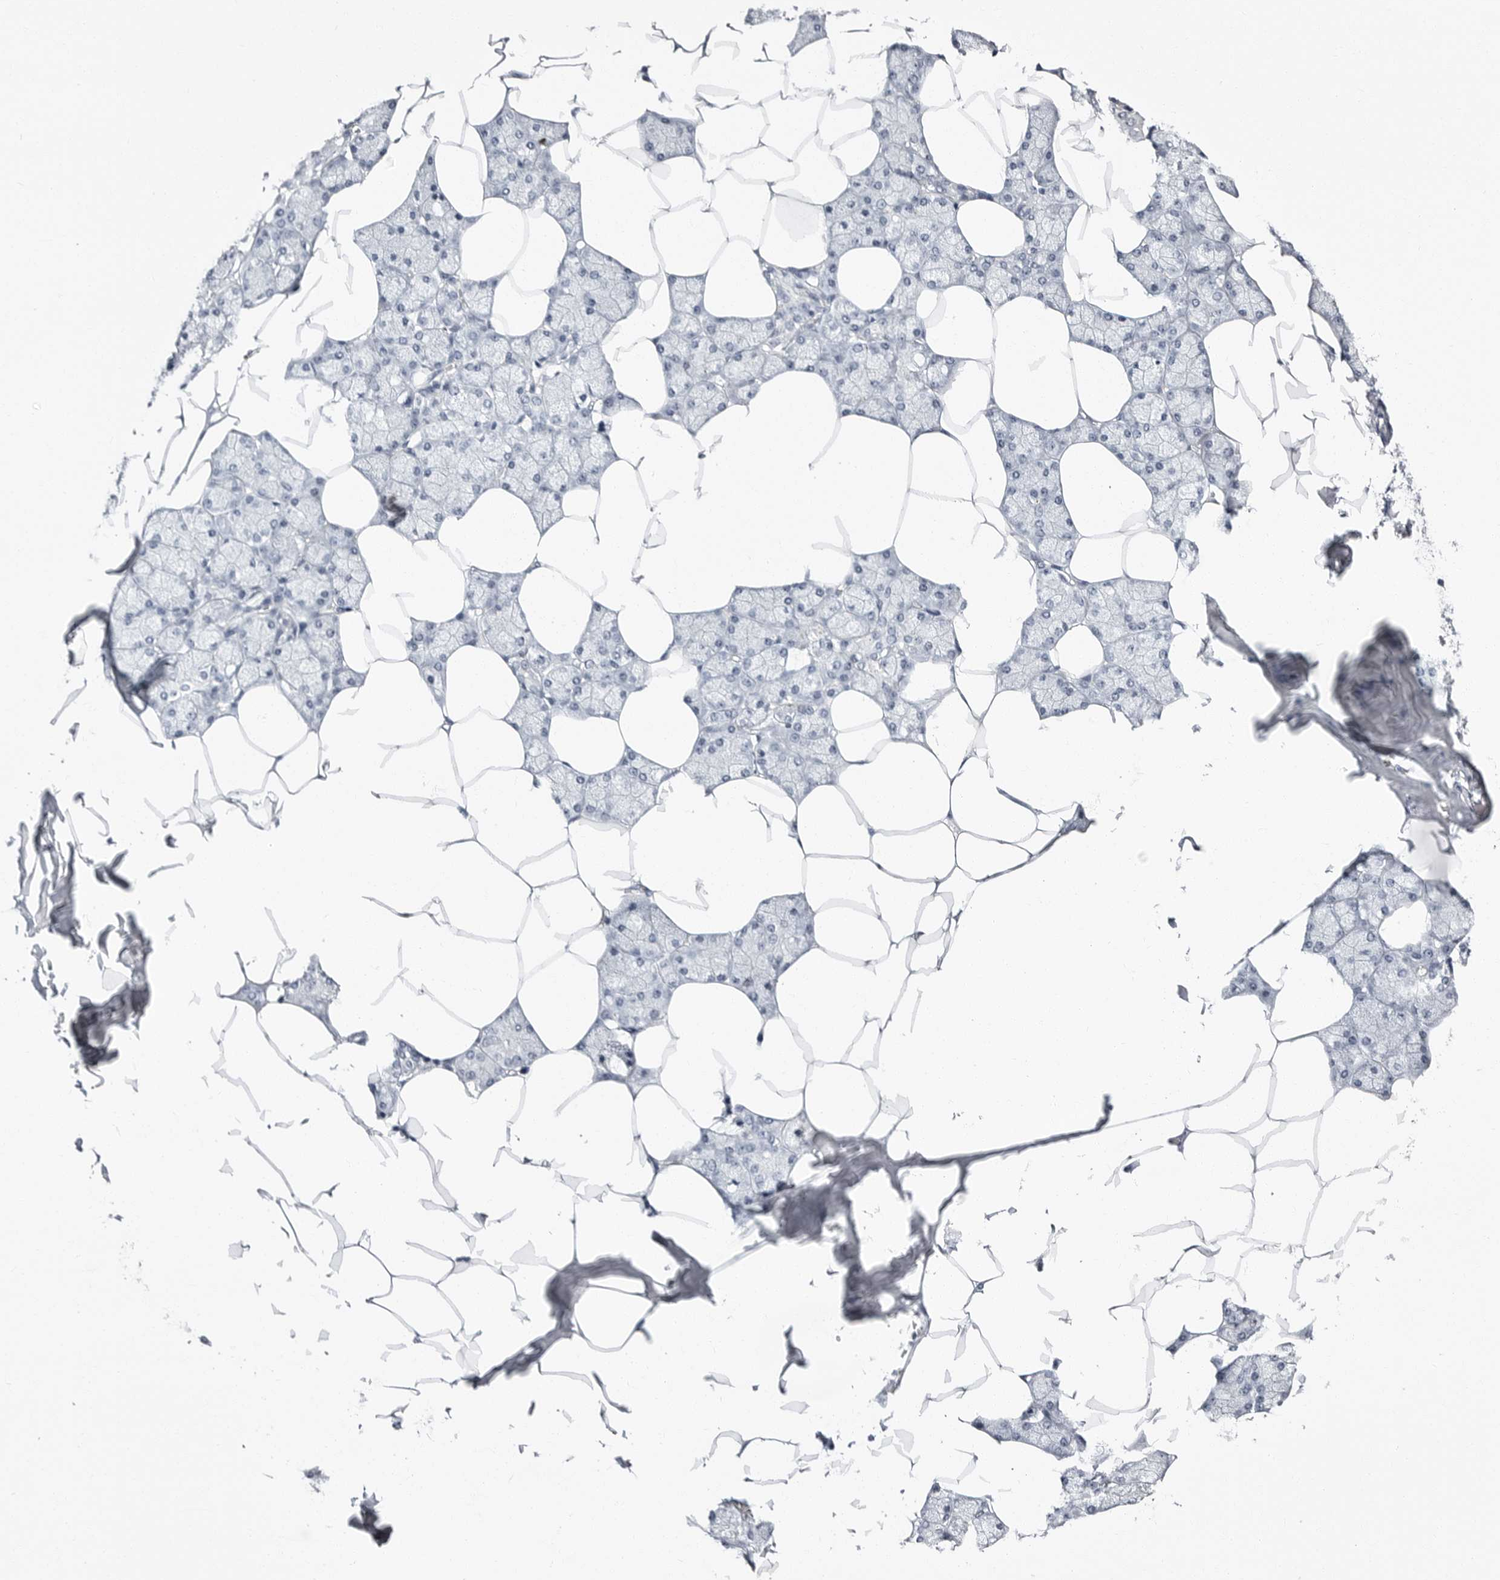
{"staining": {"intensity": "weak", "quantity": "25%-75%", "location": "nuclear"}, "tissue": "salivary gland", "cell_type": "Glandular cells", "image_type": "normal", "snomed": [{"axis": "morphology", "description": "Normal tissue, NOS"}, {"axis": "topography", "description": "Salivary gland"}], "caption": "Glandular cells show low levels of weak nuclear positivity in about 25%-75% of cells in unremarkable human salivary gland.", "gene": "VEZF1", "patient": {"sex": "male", "age": 62}}